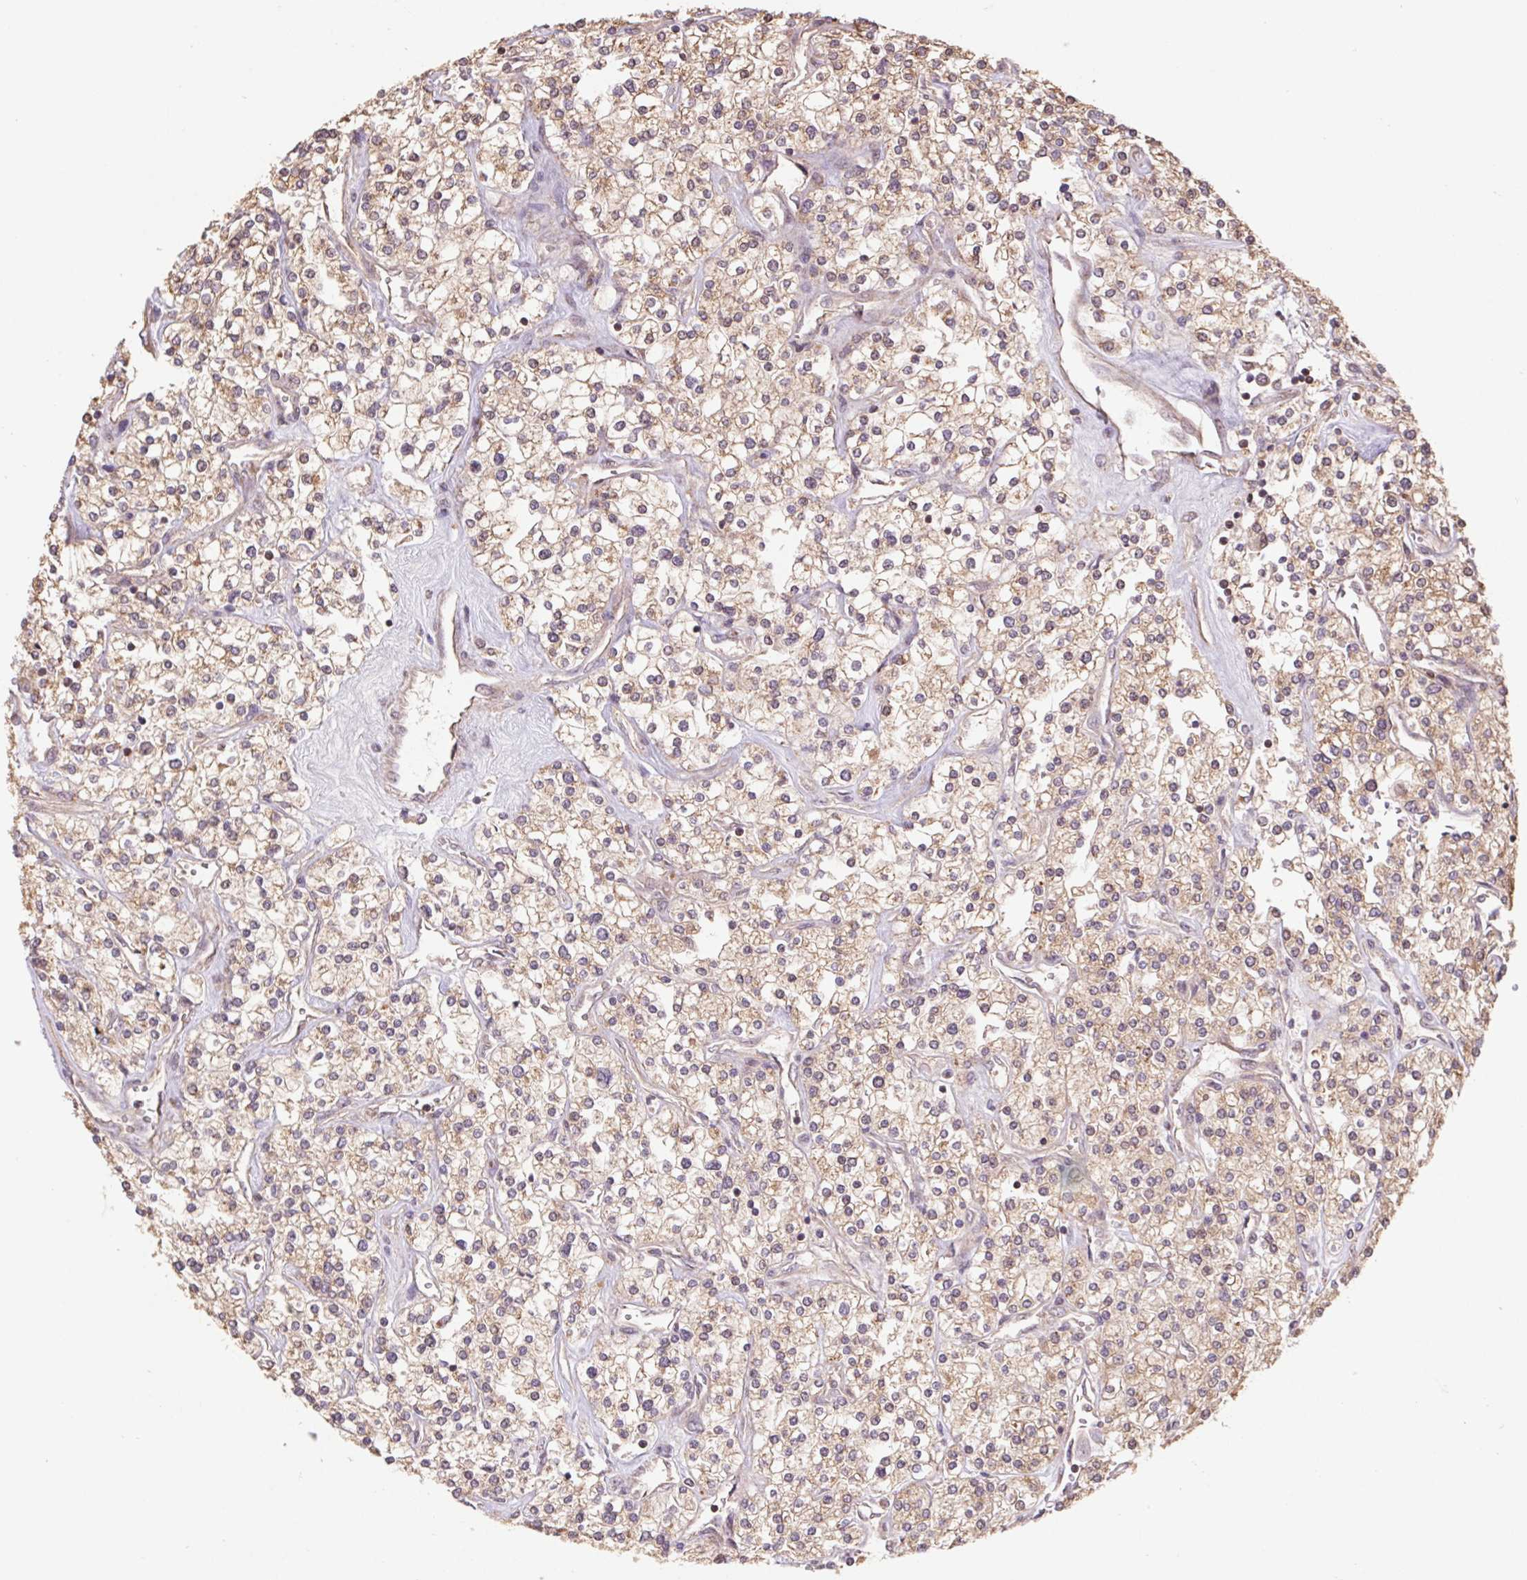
{"staining": {"intensity": "weak", "quantity": ">75%", "location": "cytoplasmic/membranous"}, "tissue": "renal cancer", "cell_type": "Tumor cells", "image_type": "cancer", "snomed": [{"axis": "morphology", "description": "Adenocarcinoma, NOS"}, {"axis": "topography", "description": "Kidney"}], "caption": "Protein positivity by immunohistochemistry displays weak cytoplasmic/membranous positivity in about >75% of tumor cells in renal adenocarcinoma.", "gene": "PDHA1", "patient": {"sex": "male", "age": 80}}